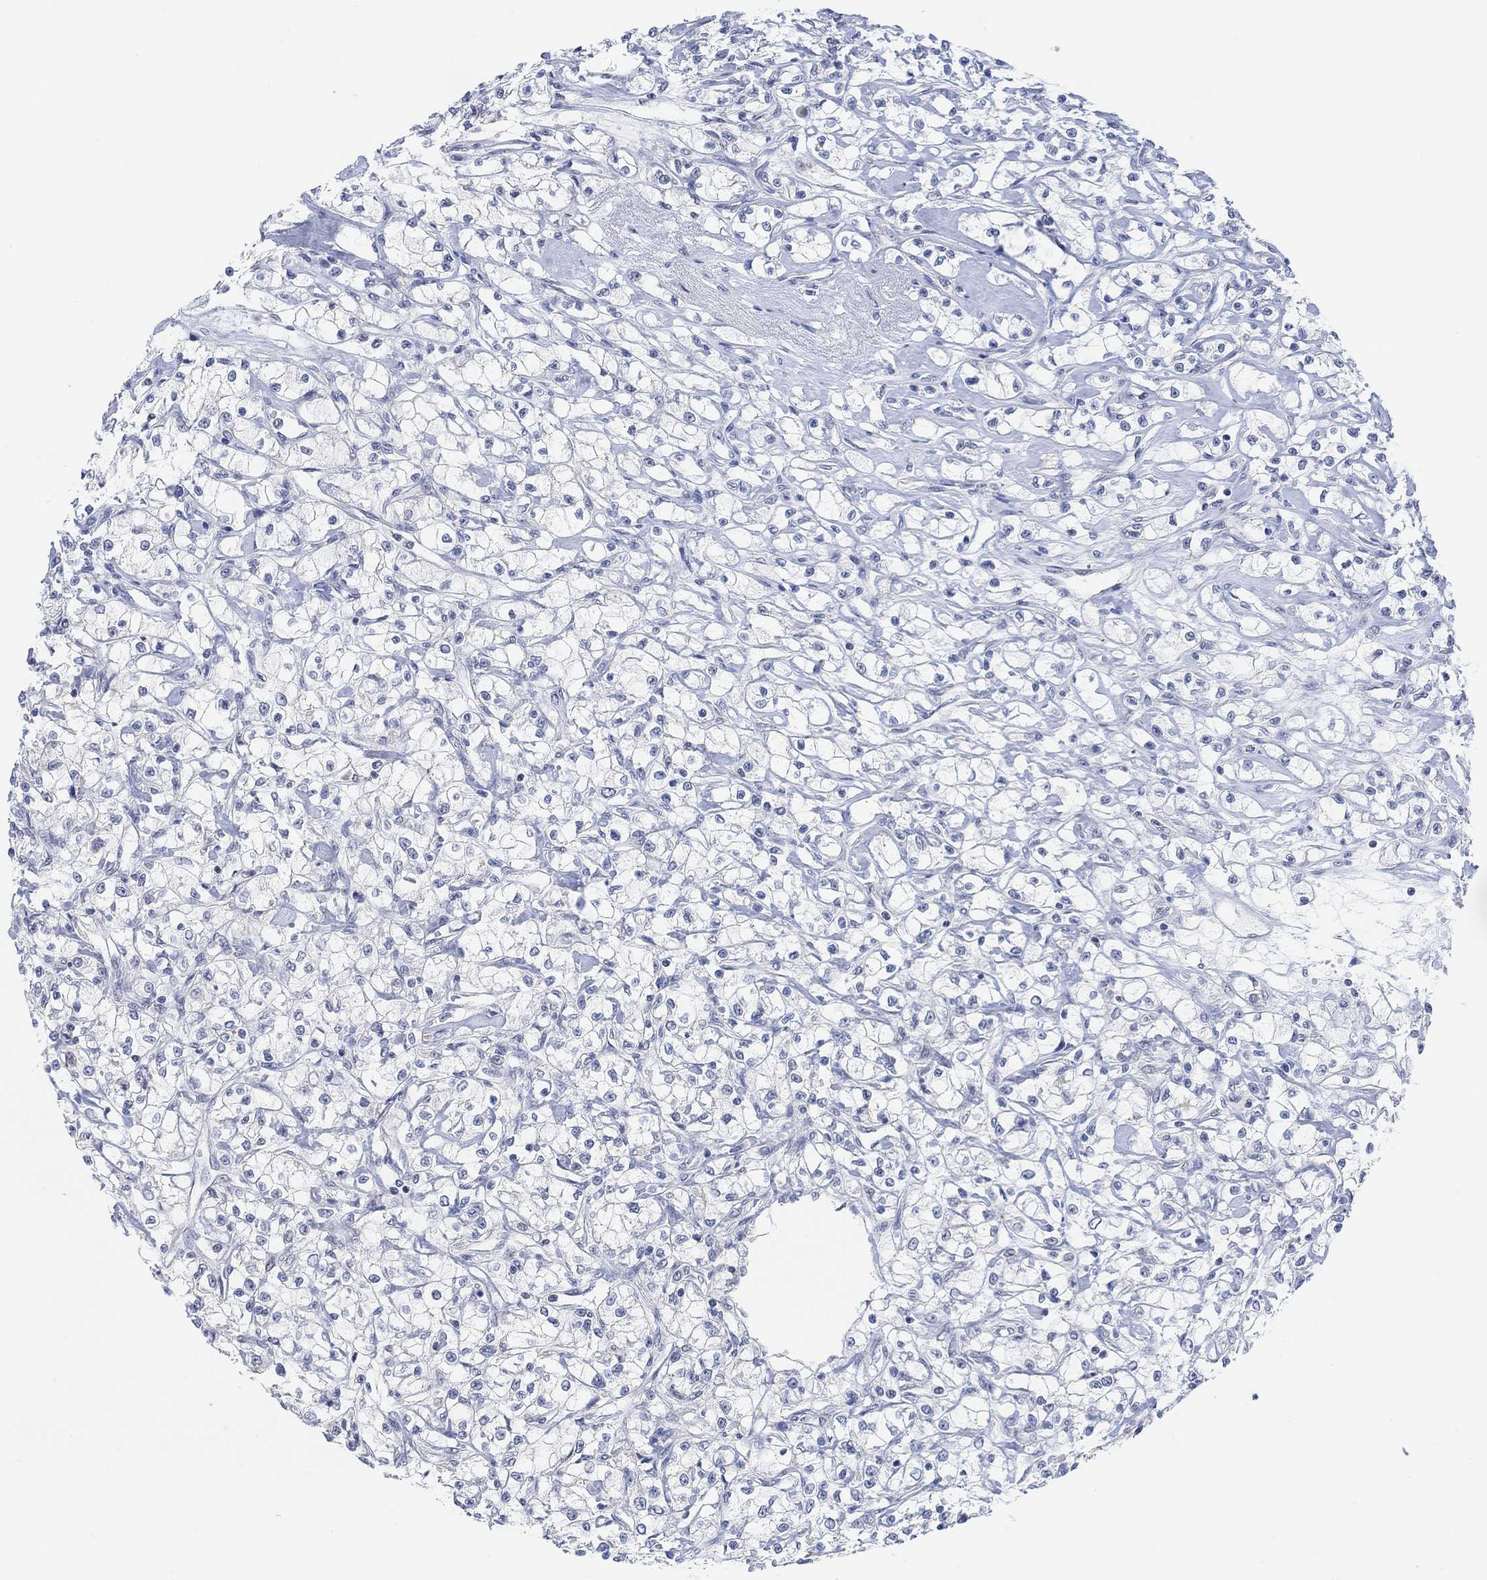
{"staining": {"intensity": "negative", "quantity": "none", "location": "none"}, "tissue": "renal cancer", "cell_type": "Tumor cells", "image_type": "cancer", "snomed": [{"axis": "morphology", "description": "Adenocarcinoma, NOS"}, {"axis": "topography", "description": "Kidney"}], "caption": "The IHC micrograph has no significant positivity in tumor cells of renal adenocarcinoma tissue.", "gene": "MUC1", "patient": {"sex": "female", "age": 59}}